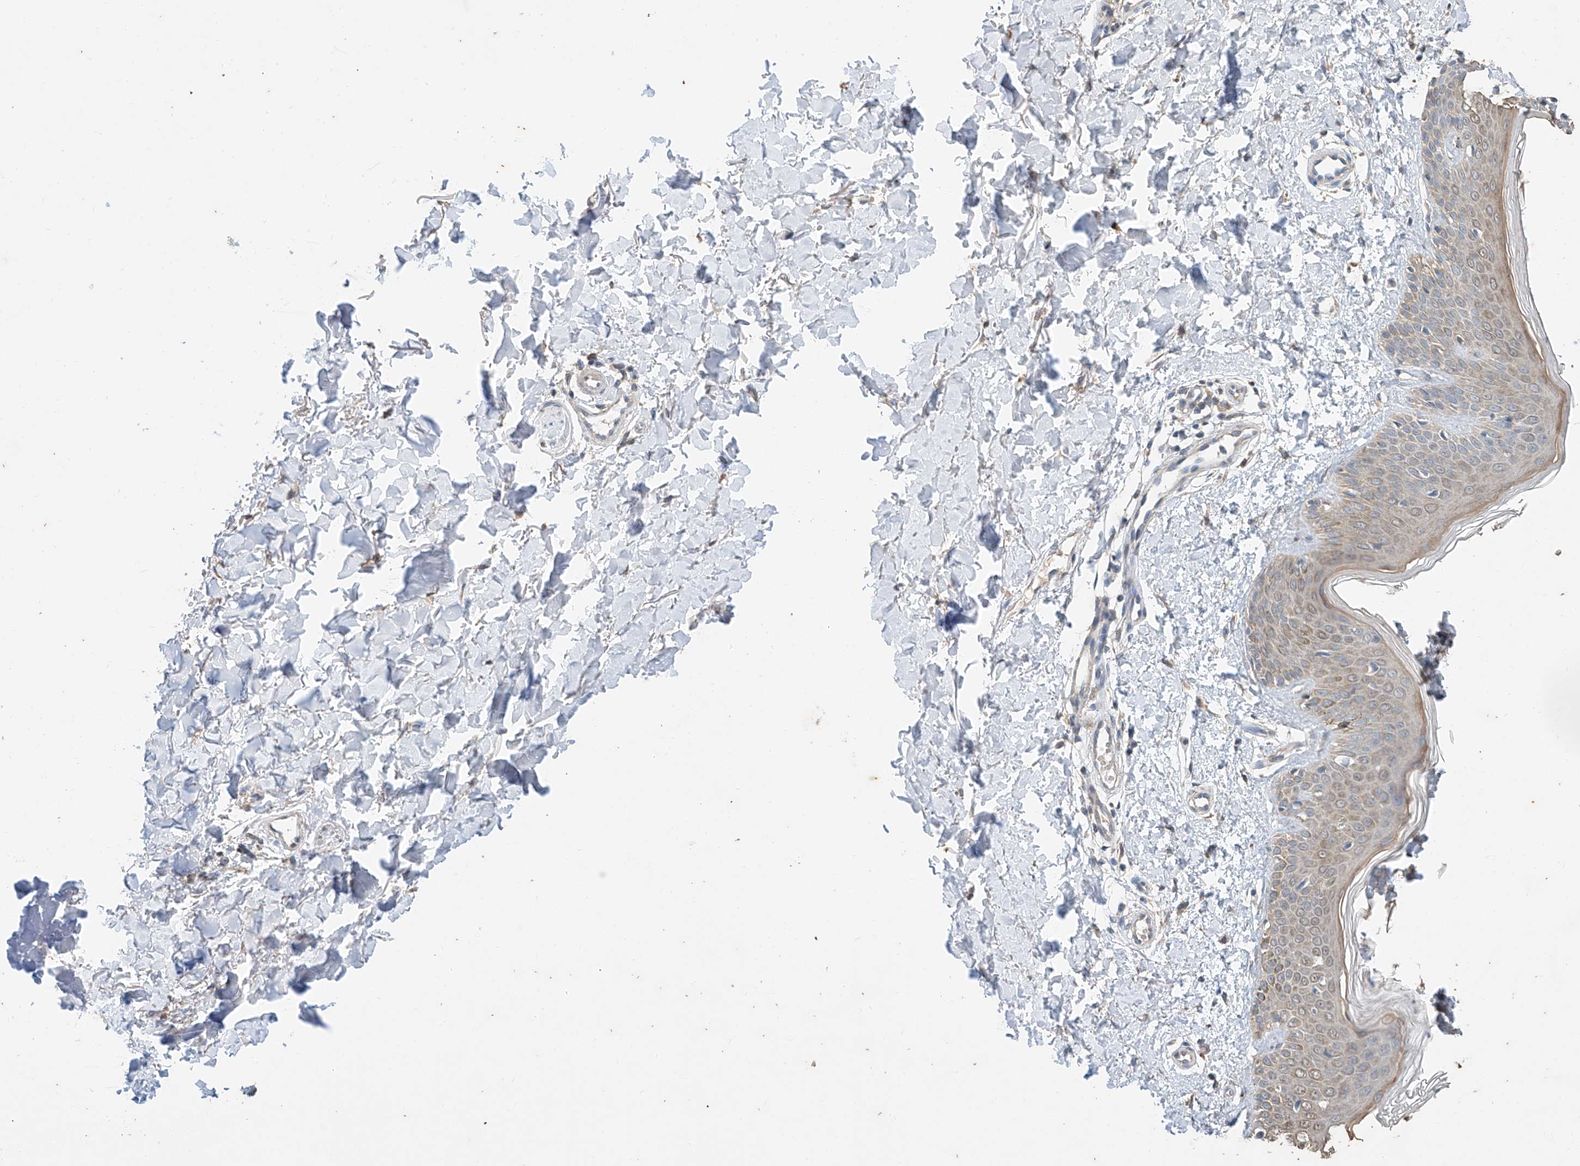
{"staining": {"intensity": "weak", "quantity": ">75%", "location": "cytoplasmic/membranous"}, "tissue": "skin", "cell_type": "Fibroblasts", "image_type": "normal", "snomed": [{"axis": "morphology", "description": "Normal tissue, NOS"}, {"axis": "topography", "description": "Skin"}], "caption": "IHC staining of normal skin, which reveals low levels of weak cytoplasmic/membranous staining in about >75% of fibroblasts indicating weak cytoplasmic/membranous protein staining. The staining was performed using DAB (3,3'-diaminobenzidine) (brown) for protein detection and nuclei were counterstained in hematoxylin (blue).", "gene": "CERS4", "patient": {"sex": "male", "age": 37}}